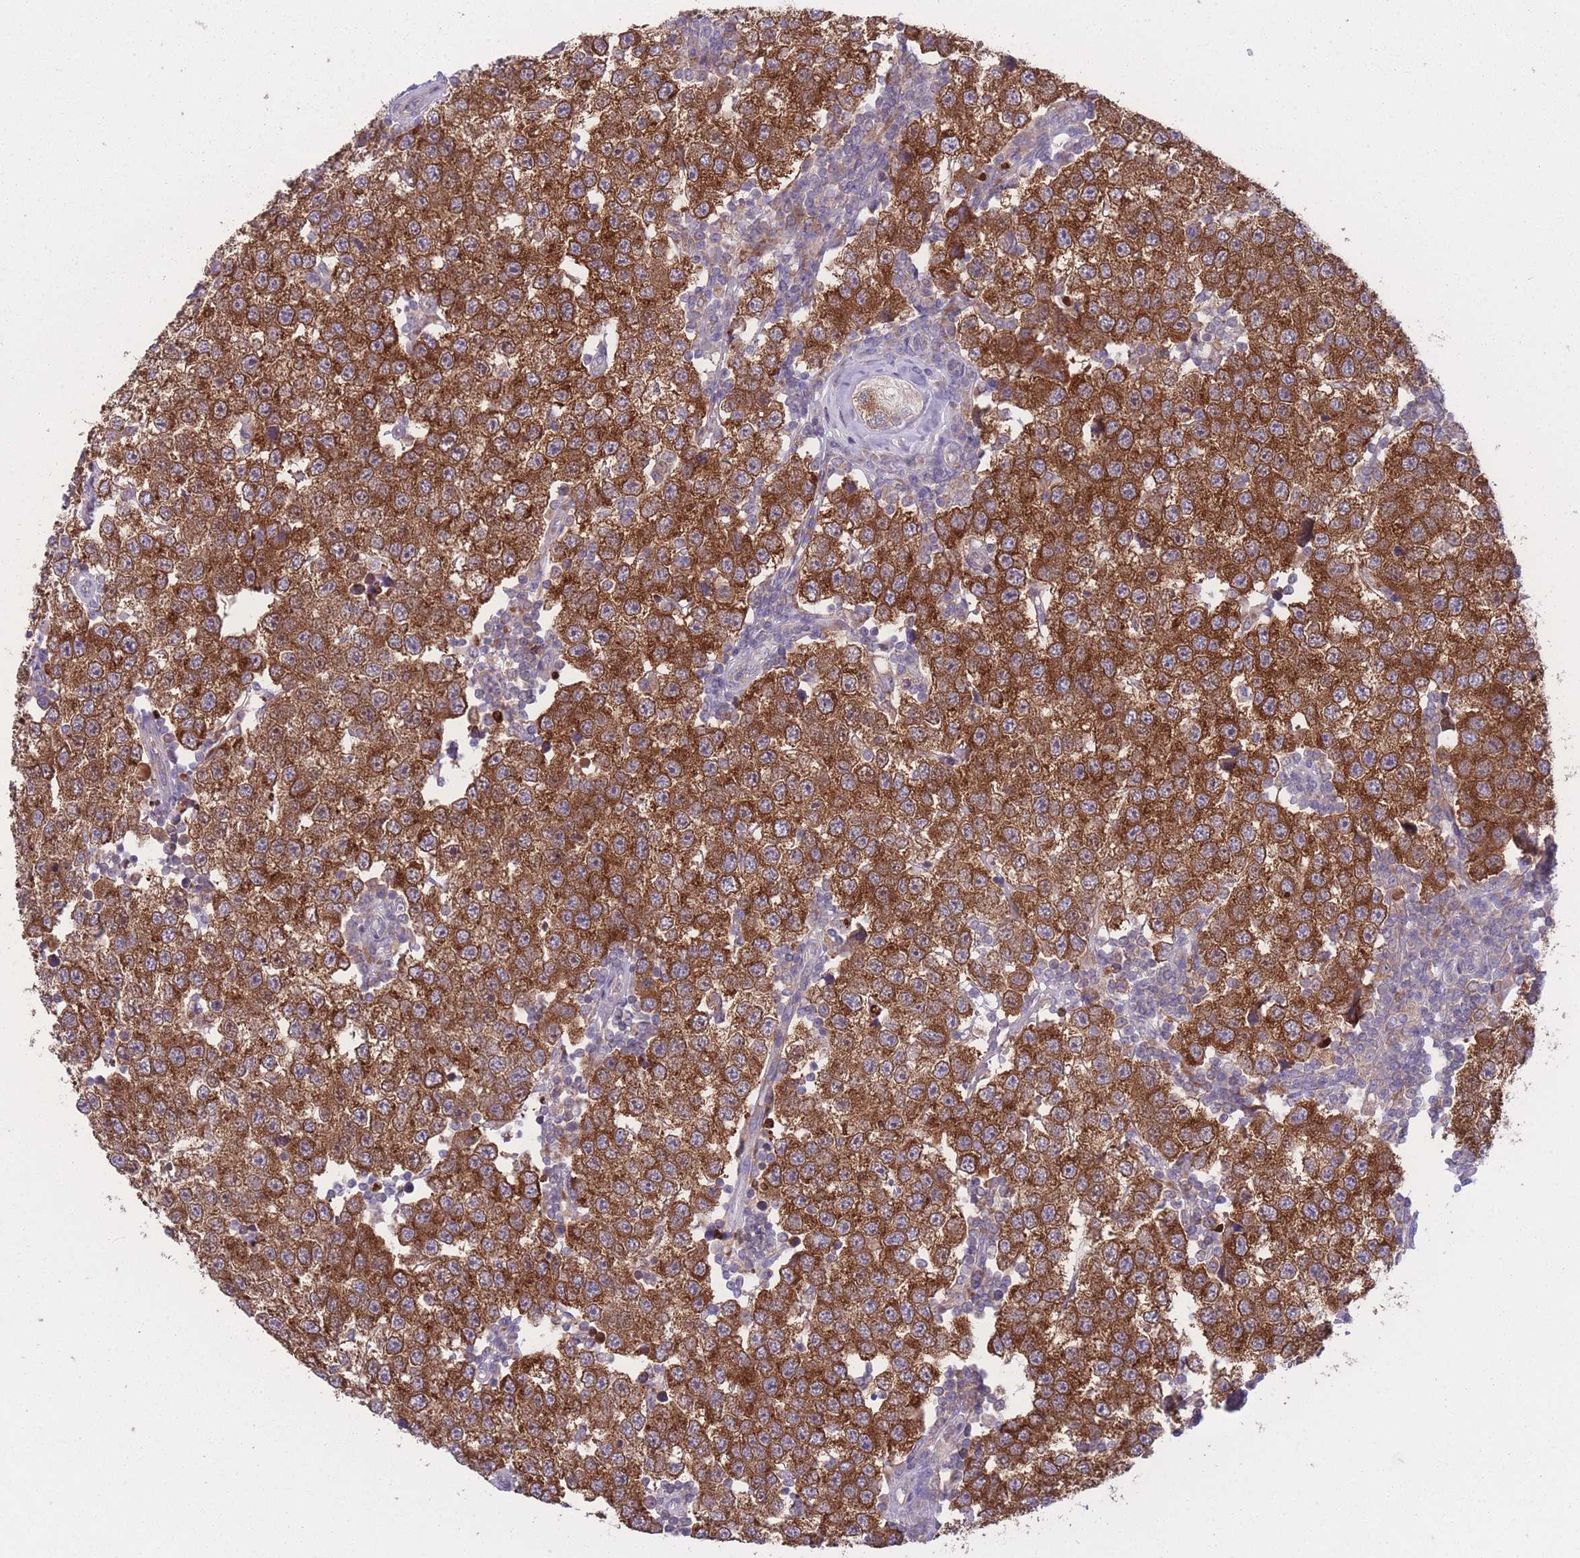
{"staining": {"intensity": "strong", "quantity": ">75%", "location": "cytoplasmic/membranous"}, "tissue": "testis cancer", "cell_type": "Tumor cells", "image_type": "cancer", "snomed": [{"axis": "morphology", "description": "Seminoma, NOS"}, {"axis": "topography", "description": "Testis"}], "caption": "Immunohistochemistry (IHC) histopathology image of neoplastic tissue: human testis seminoma stained using IHC demonstrates high levels of strong protein expression localized specifically in the cytoplasmic/membranous of tumor cells, appearing as a cytoplasmic/membranous brown color.", "gene": "CCT6B", "patient": {"sex": "male", "age": 34}}